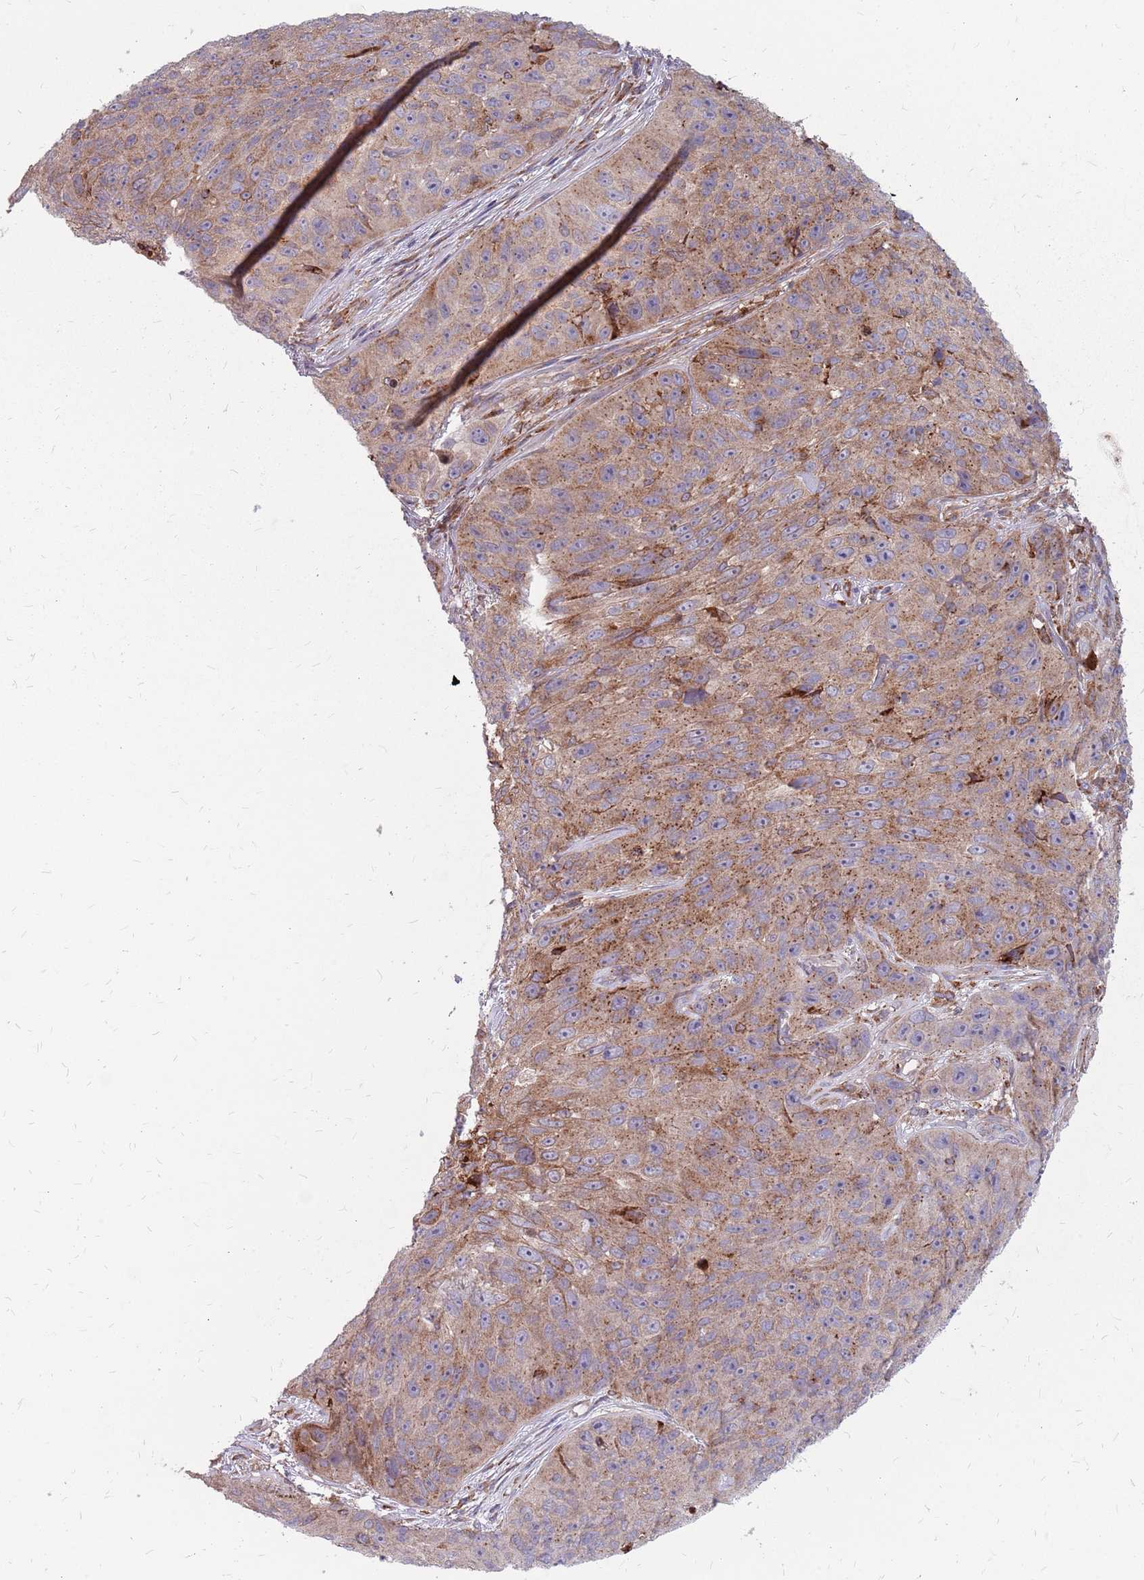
{"staining": {"intensity": "moderate", "quantity": "25%-75%", "location": "cytoplasmic/membranous"}, "tissue": "skin cancer", "cell_type": "Tumor cells", "image_type": "cancer", "snomed": [{"axis": "morphology", "description": "Squamous cell carcinoma, NOS"}, {"axis": "topography", "description": "Skin"}], "caption": "Immunohistochemical staining of skin cancer (squamous cell carcinoma) displays medium levels of moderate cytoplasmic/membranous expression in approximately 25%-75% of tumor cells. (Stains: DAB in brown, nuclei in blue, Microscopy: brightfield microscopy at high magnification).", "gene": "NME4", "patient": {"sex": "female", "age": 87}}